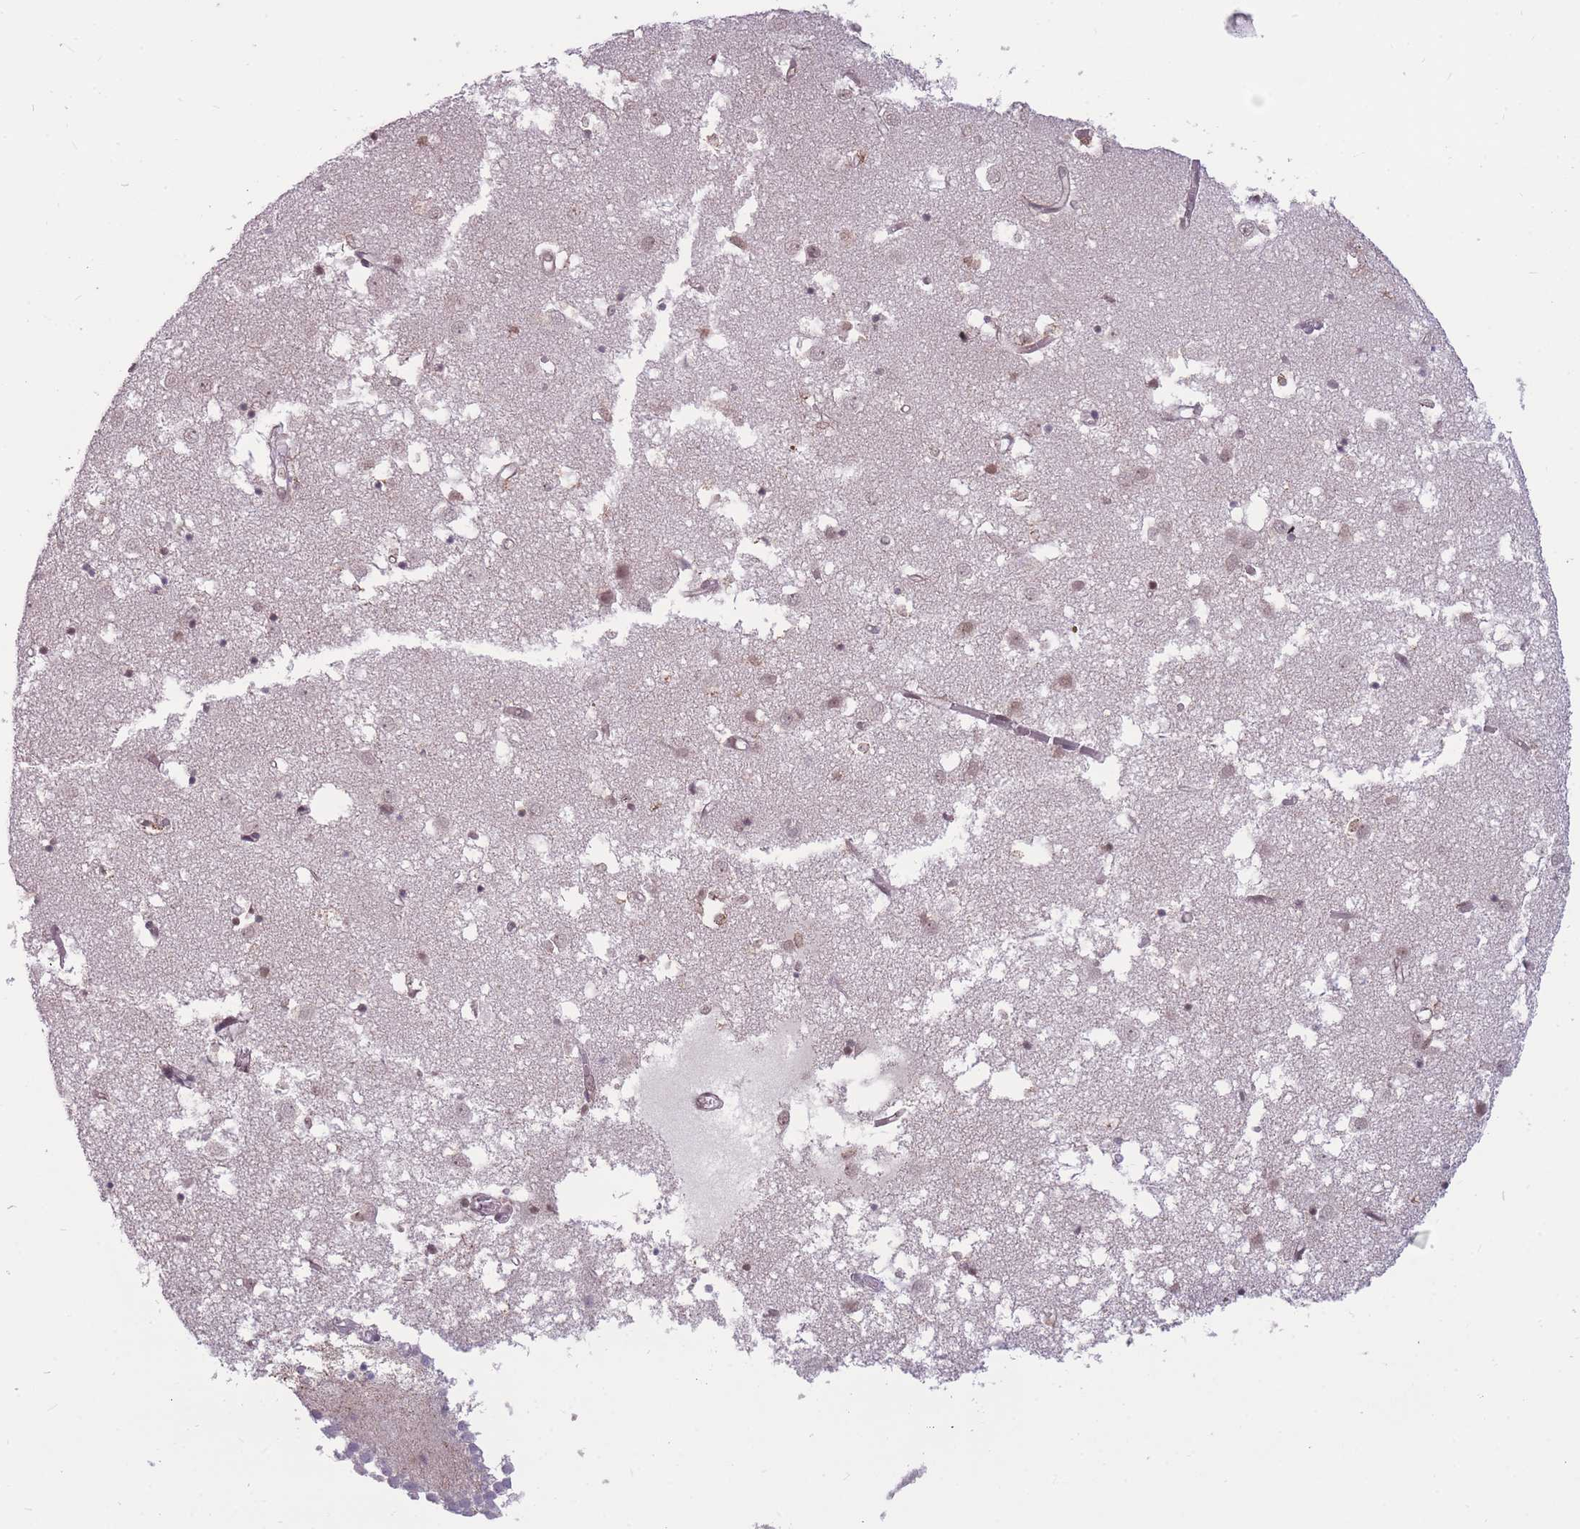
{"staining": {"intensity": "moderate", "quantity": "25%-75%", "location": "nuclear"}, "tissue": "caudate", "cell_type": "Glial cells", "image_type": "normal", "snomed": [{"axis": "morphology", "description": "Normal tissue, NOS"}, {"axis": "topography", "description": "Lateral ventricle wall"}], "caption": "The image exhibits immunohistochemical staining of normal caudate. There is moderate nuclear expression is present in approximately 25%-75% of glial cells.", "gene": "GNA11", "patient": {"sex": "male", "age": 70}}